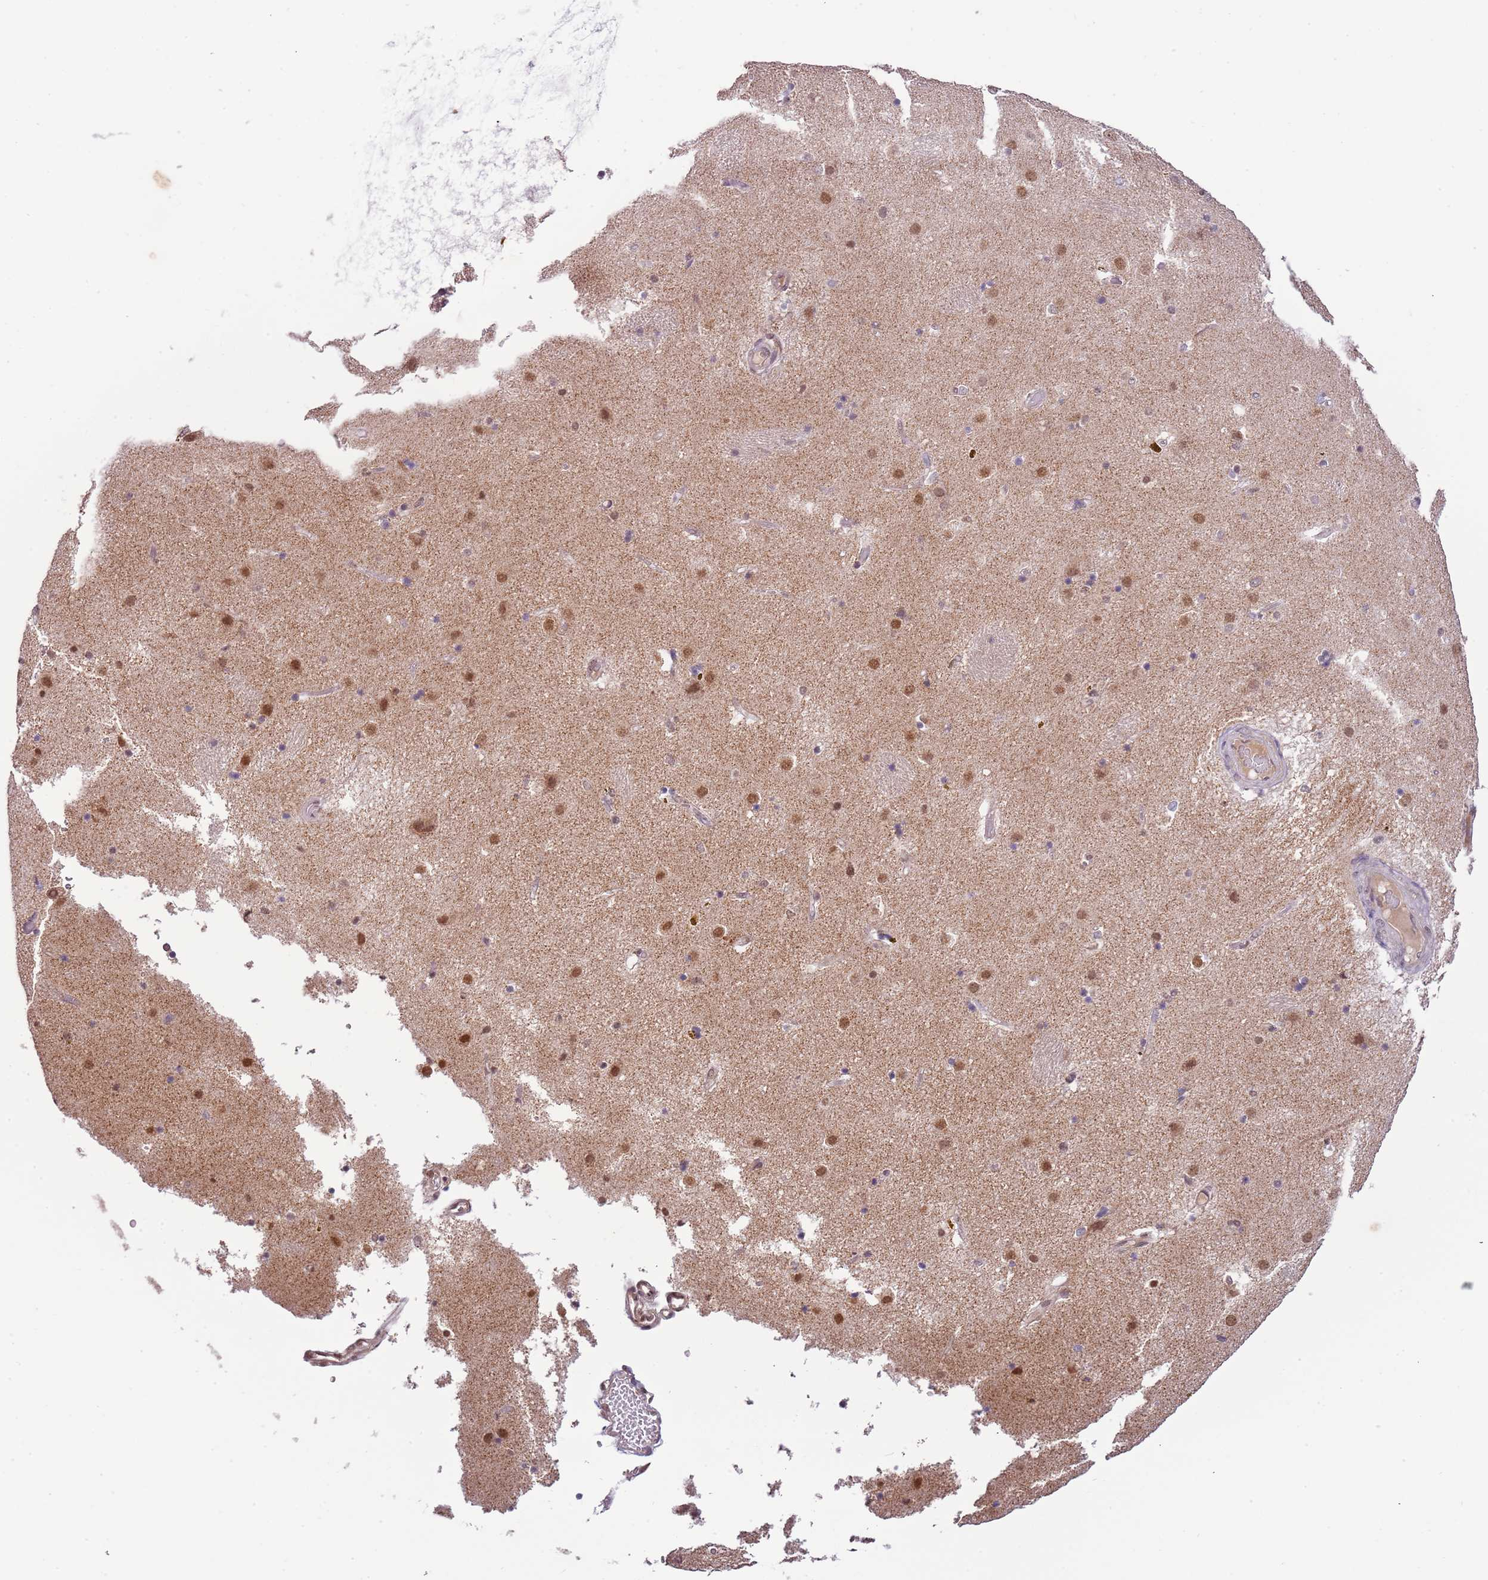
{"staining": {"intensity": "weak", "quantity": "<25%", "location": "nuclear"}, "tissue": "caudate", "cell_type": "Glial cells", "image_type": "normal", "snomed": [{"axis": "morphology", "description": "Normal tissue, NOS"}, {"axis": "topography", "description": "Lateral ventricle wall"}], "caption": "Immunohistochemistry (IHC) image of unremarkable caudate: human caudate stained with DAB exhibits no significant protein expression in glial cells. (DAB (3,3'-diaminobenzidine) immunohistochemistry visualized using brightfield microscopy, high magnification).", "gene": "FAM120AOS", "patient": {"sex": "male", "age": 70}}